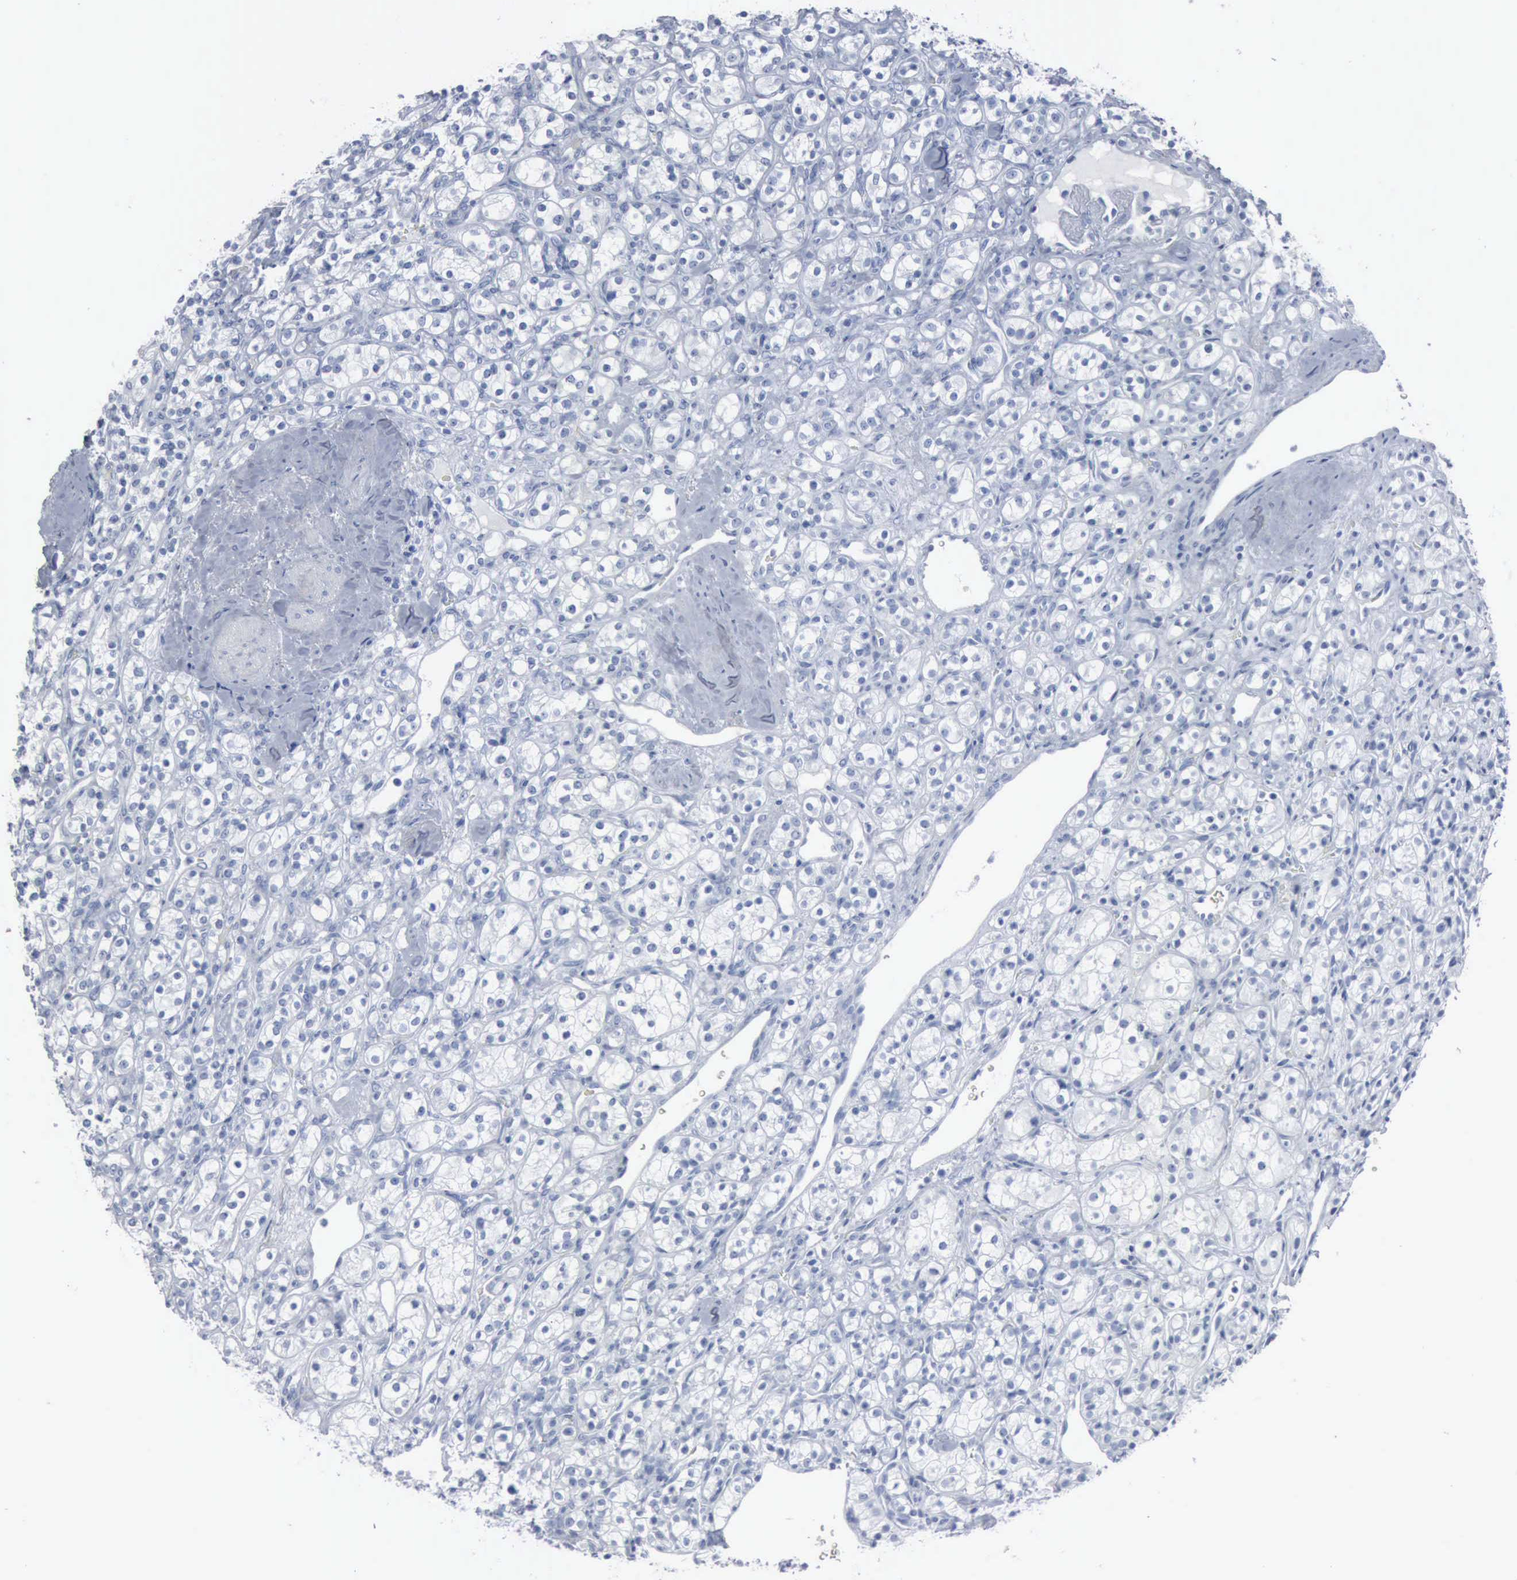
{"staining": {"intensity": "negative", "quantity": "none", "location": "none"}, "tissue": "renal cancer", "cell_type": "Tumor cells", "image_type": "cancer", "snomed": [{"axis": "morphology", "description": "Adenocarcinoma, NOS"}, {"axis": "topography", "description": "Kidney"}], "caption": "Immunohistochemistry (IHC) of adenocarcinoma (renal) exhibits no staining in tumor cells. Nuclei are stained in blue.", "gene": "DMD", "patient": {"sex": "male", "age": 77}}